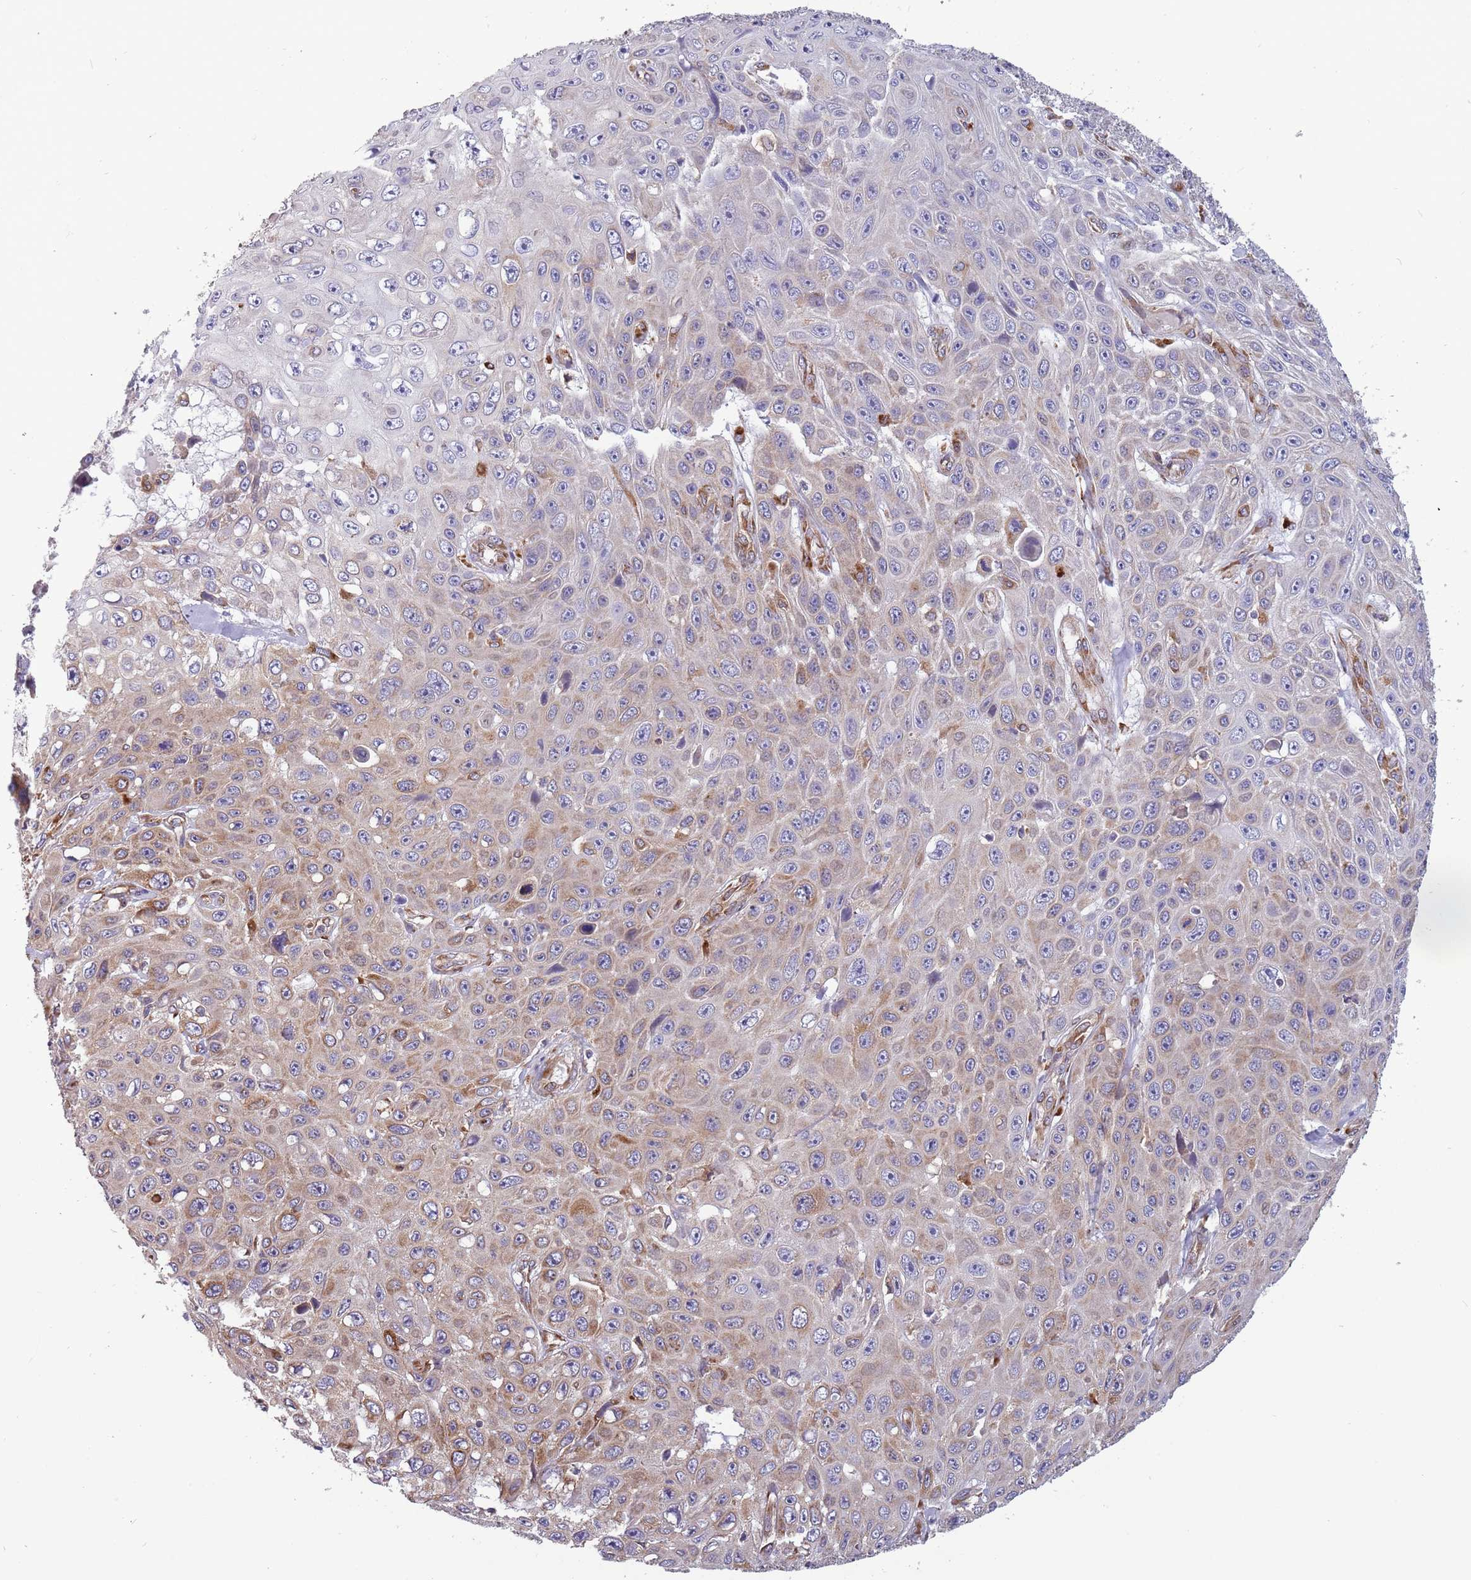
{"staining": {"intensity": "moderate", "quantity": "<25%", "location": "cytoplasmic/membranous"}, "tissue": "skin cancer", "cell_type": "Tumor cells", "image_type": "cancer", "snomed": [{"axis": "morphology", "description": "Squamous cell carcinoma, NOS"}, {"axis": "topography", "description": "Skin"}], "caption": "The image reveals staining of skin cancer, revealing moderate cytoplasmic/membranous protein positivity (brown color) within tumor cells.", "gene": "ARMCX6", "patient": {"sex": "male", "age": 82}}